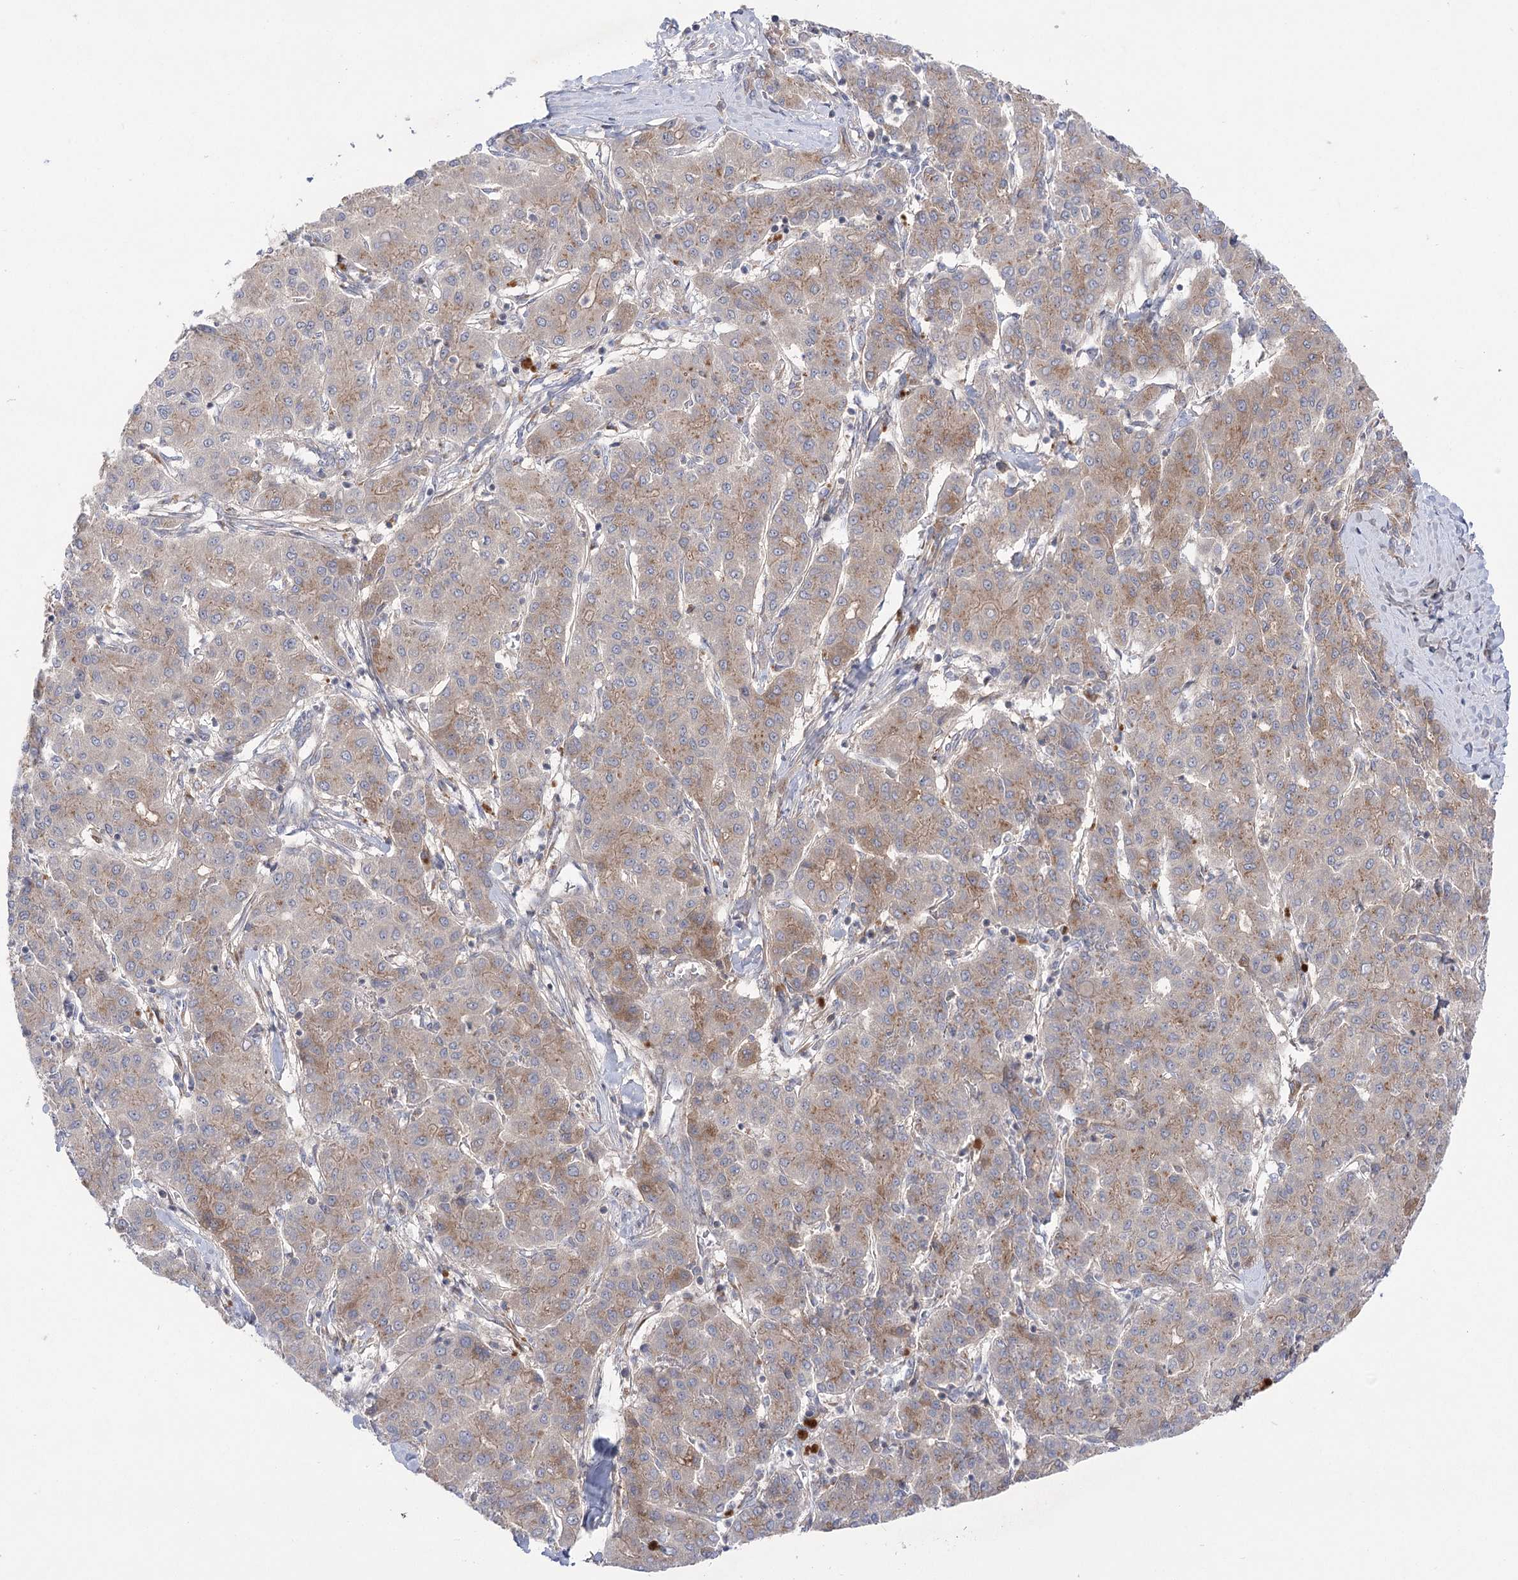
{"staining": {"intensity": "moderate", "quantity": ">75%", "location": "cytoplasmic/membranous"}, "tissue": "liver cancer", "cell_type": "Tumor cells", "image_type": "cancer", "snomed": [{"axis": "morphology", "description": "Carcinoma, Hepatocellular, NOS"}, {"axis": "topography", "description": "Liver"}], "caption": "There is medium levels of moderate cytoplasmic/membranous positivity in tumor cells of liver hepatocellular carcinoma, as demonstrated by immunohistochemical staining (brown color).", "gene": "GBF1", "patient": {"sex": "male", "age": 65}}